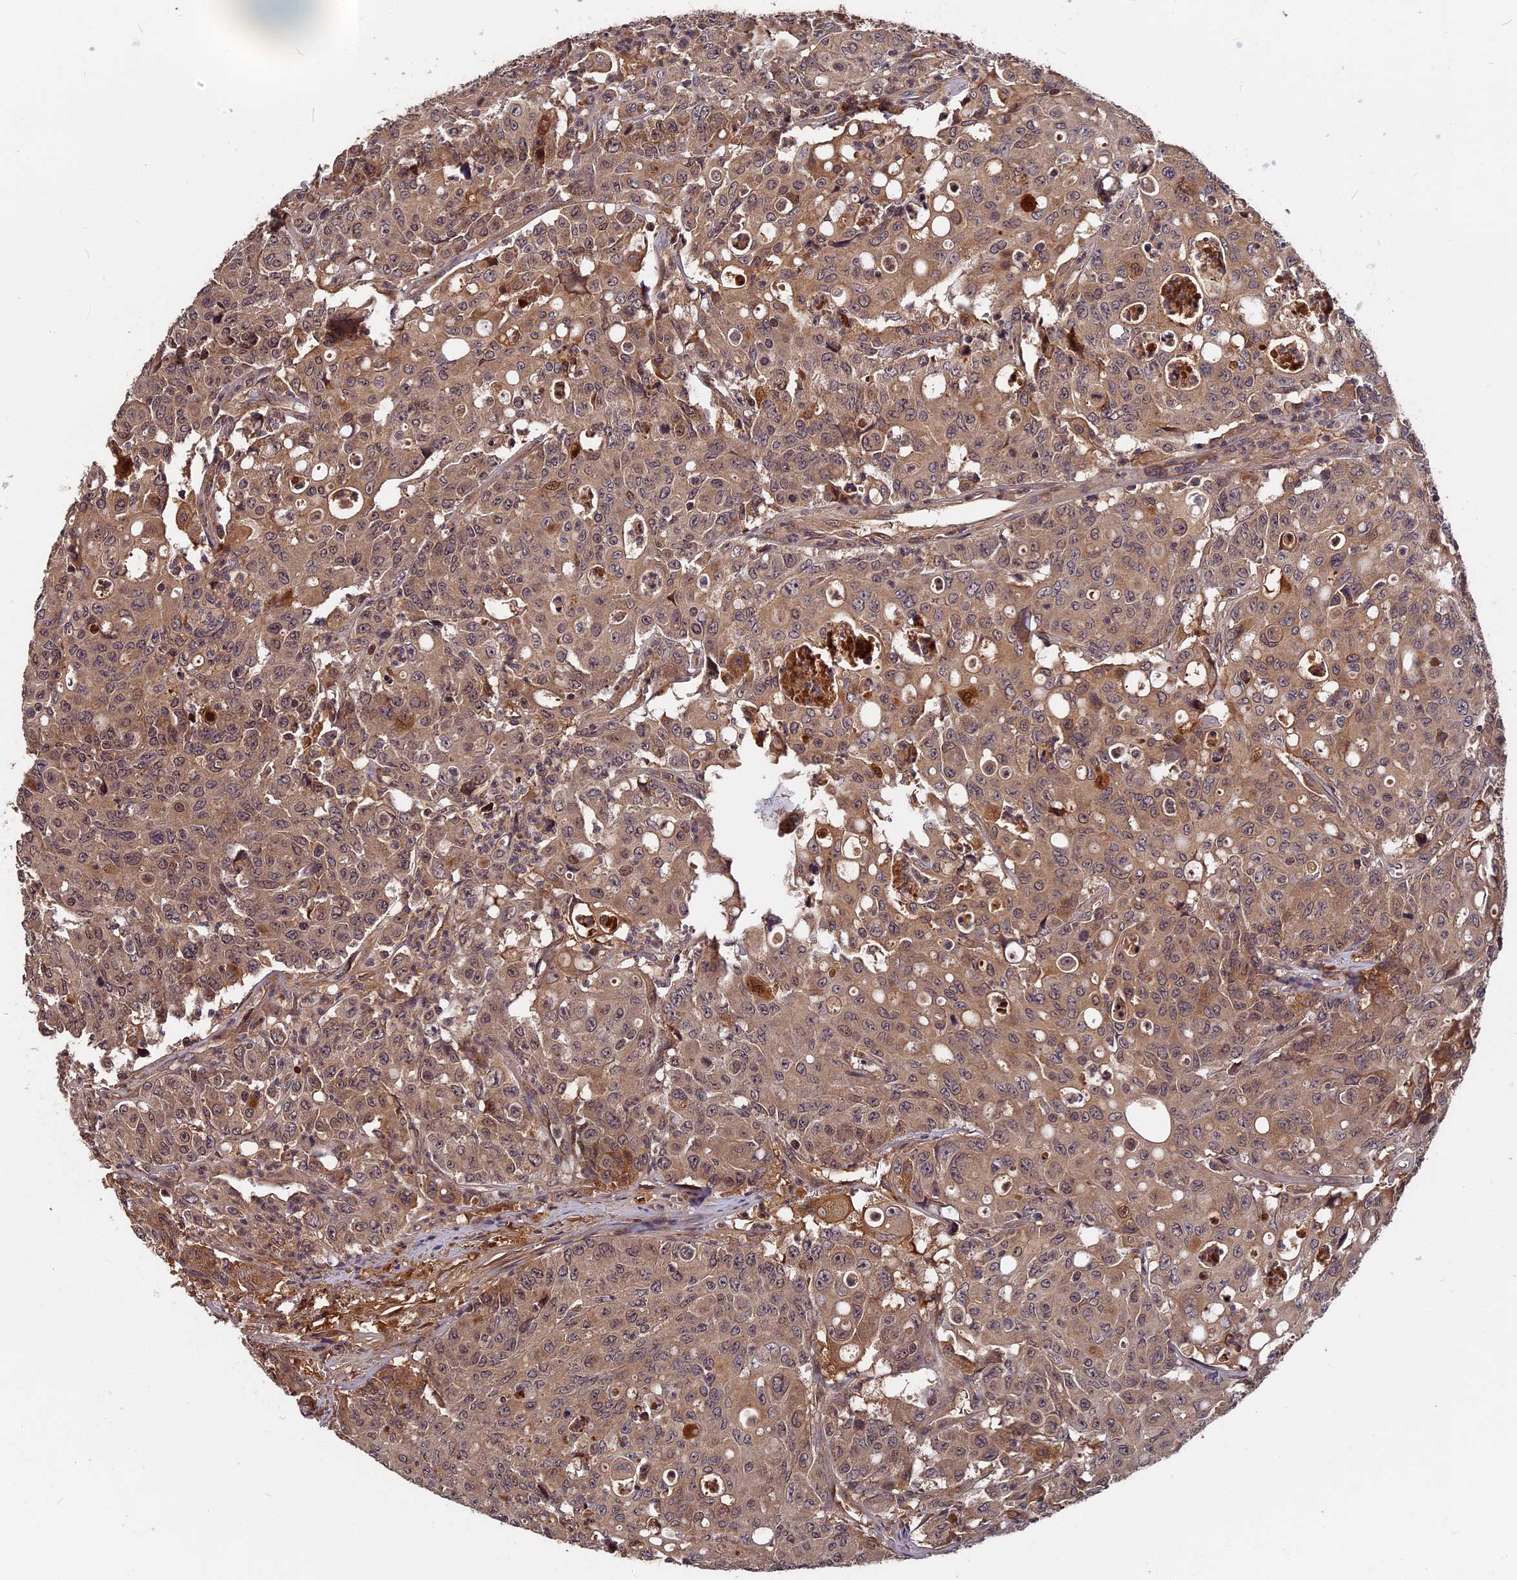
{"staining": {"intensity": "moderate", "quantity": ">75%", "location": "cytoplasmic/membranous"}, "tissue": "colorectal cancer", "cell_type": "Tumor cells", "image_type": "cancer", "snomed": [{"axis": "morphology", "description": "Adenocarcinoma, NOS"}, {"axis": "topography", "description": "Colon"}], "caption": "Immunohistochemical staining of colorectal cancer shows medium levels of moderate cytoplasmic/membranous positivity in approximately >75% of tumor cells. (Brightfield microscopy of DAB IHC at high magnification).", "gene": "ITIH1", "patient": {"sex": "male", "age": 51}}